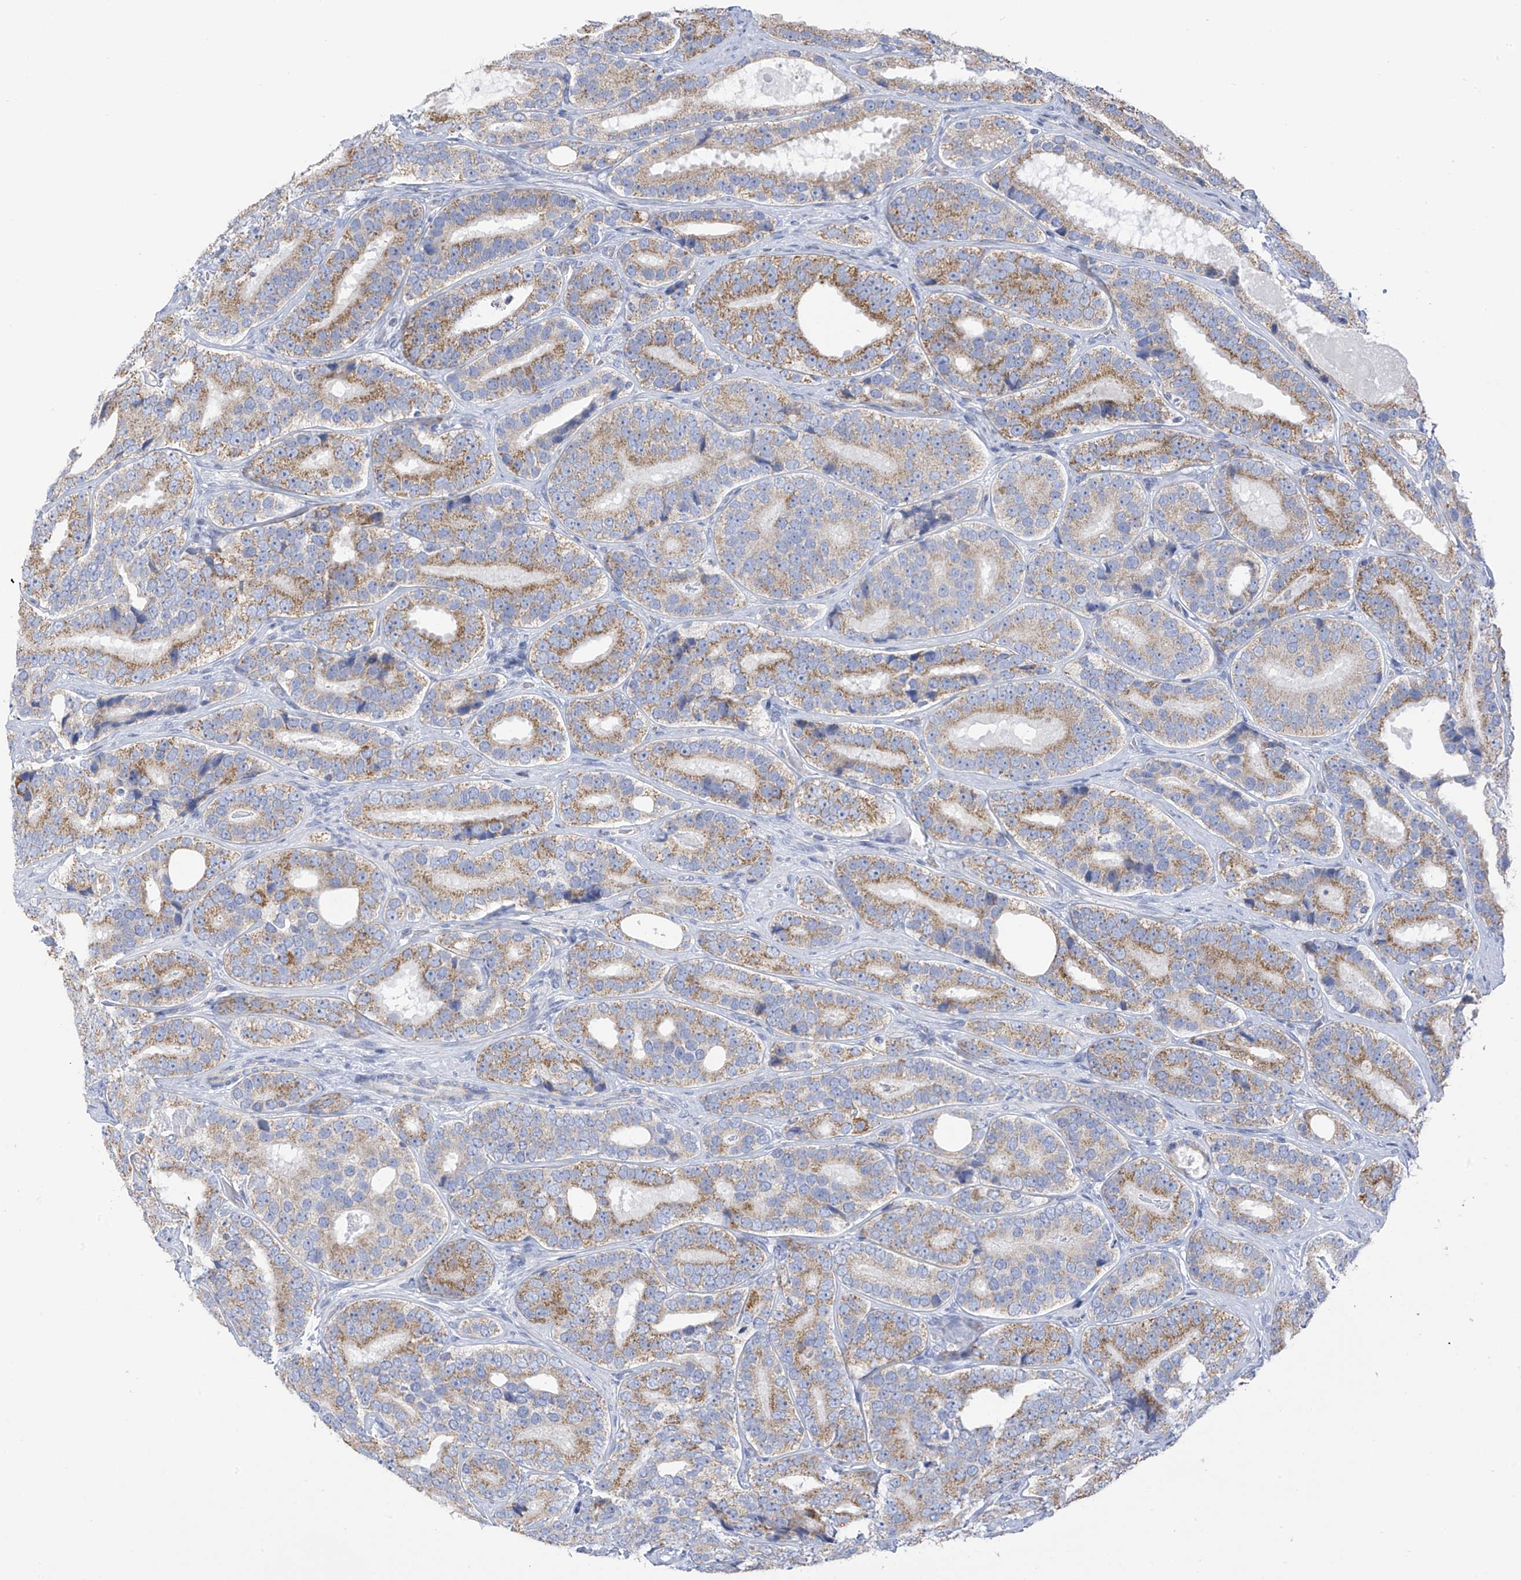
{"staining": {"intensity": "moderate", "quantity": ">75%", "location": "cytoplasmic/membranous"}, "tissue": "prostate cancer", "cell_type": "Tumor cells", "image_type": "cancer", "snomed": [{"axis": "morphology", "description": "Adenocarcinoma, High grade"}, {"axis": "topography", "description": "Prostate"}], "caption": "Immunohistochemical staining of prostate cancer displays moderate cytoplasmic/membranous protein expression in approximately >75% of tumor cells.", "gene": "PNPT1", "patient": {"sex": "male", "age": 56}}